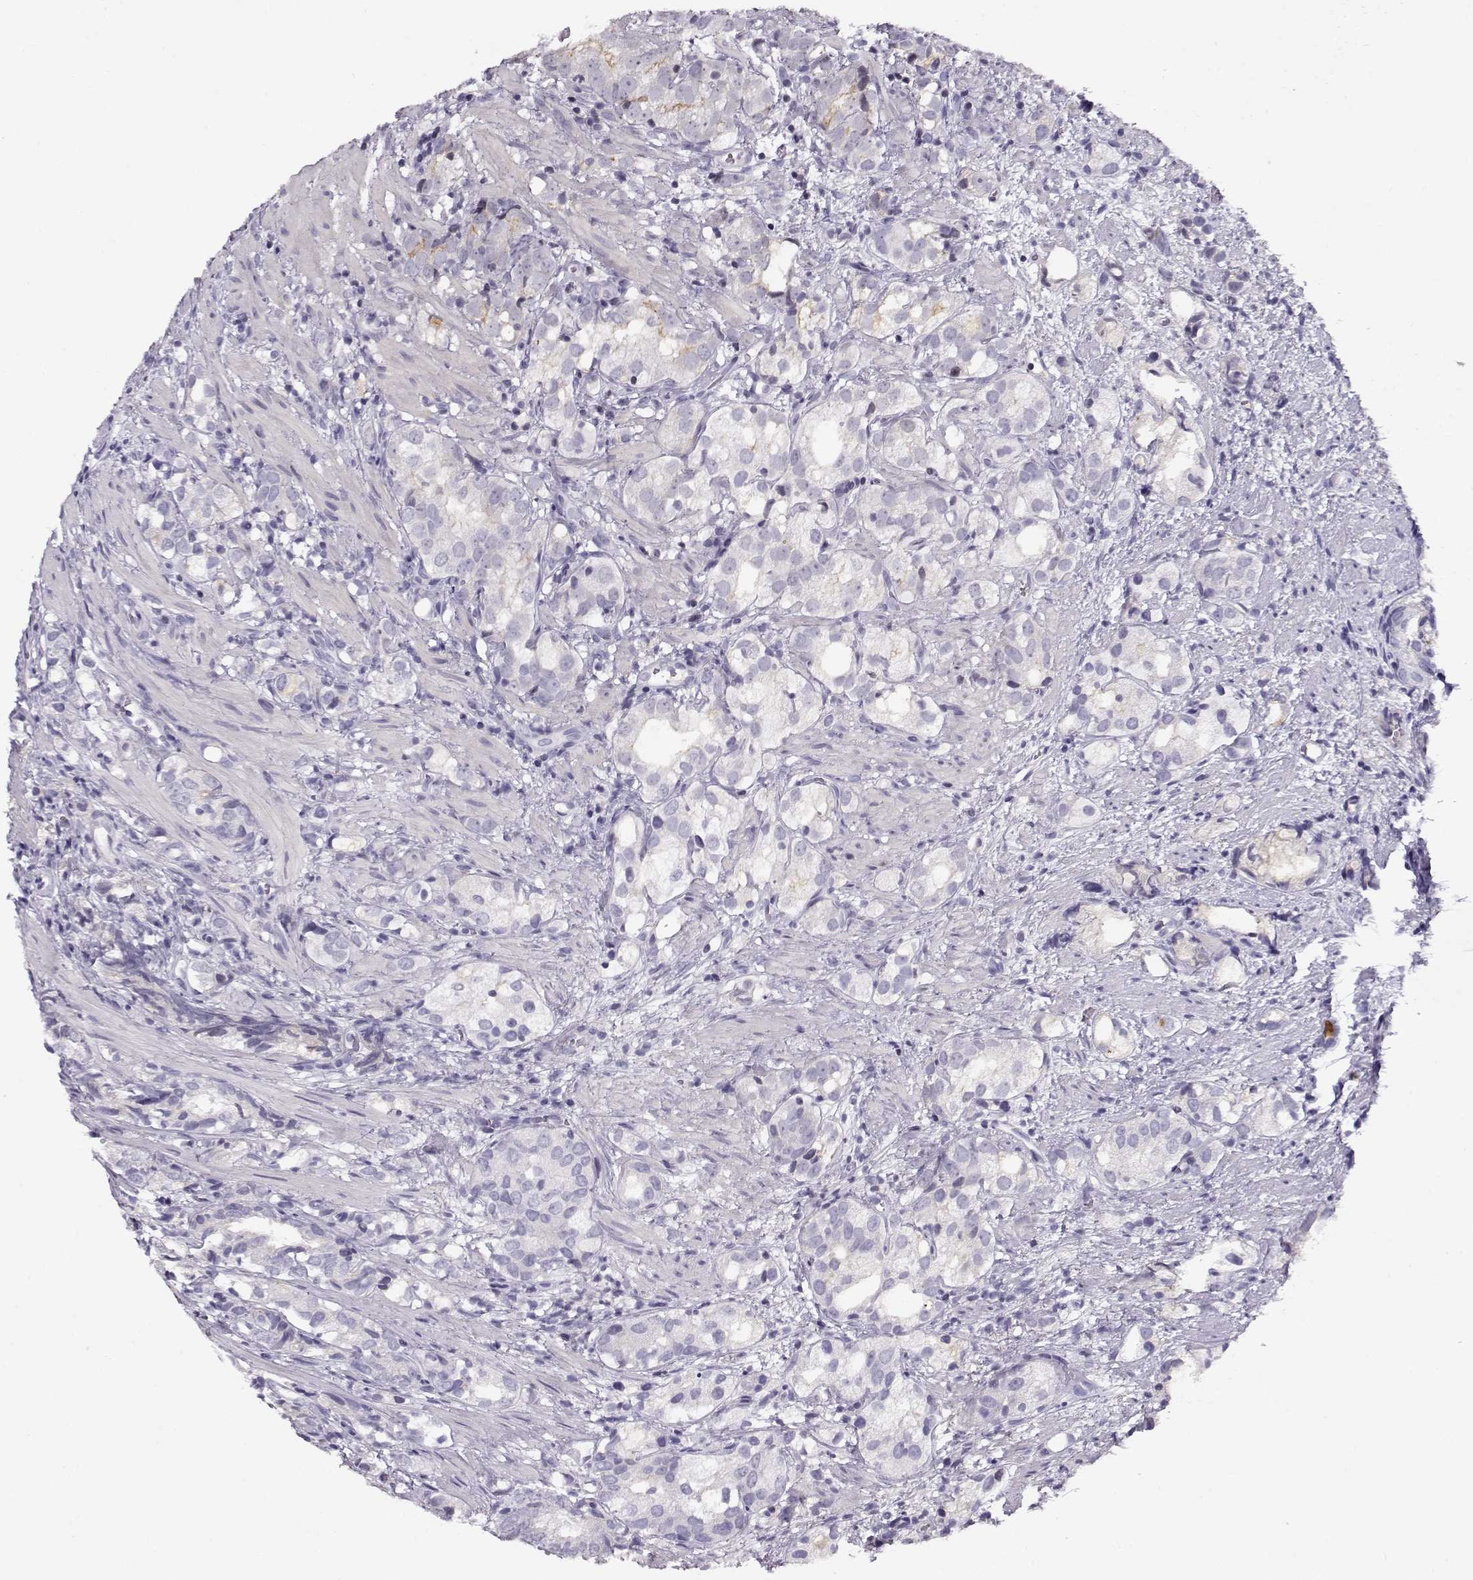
{"staining": {"intensity": "negative", "quantity": "none", "location": "none"}, "tissue": "prostate cancer", "cell_type": "Tumor cells", "image_type": "cancer", "snomed": [{"axis": "morphology", "description": "Adenocarcinoma, High grade"}, {"axis": "topography", "description": "Prostate"}], "caption": "Histopathology image shows no significant protein staining in tumor cells of prostate high-grade adenocarcinoma.", "gene": "CRX", "patient": {"sex": "male", "age": 82}}